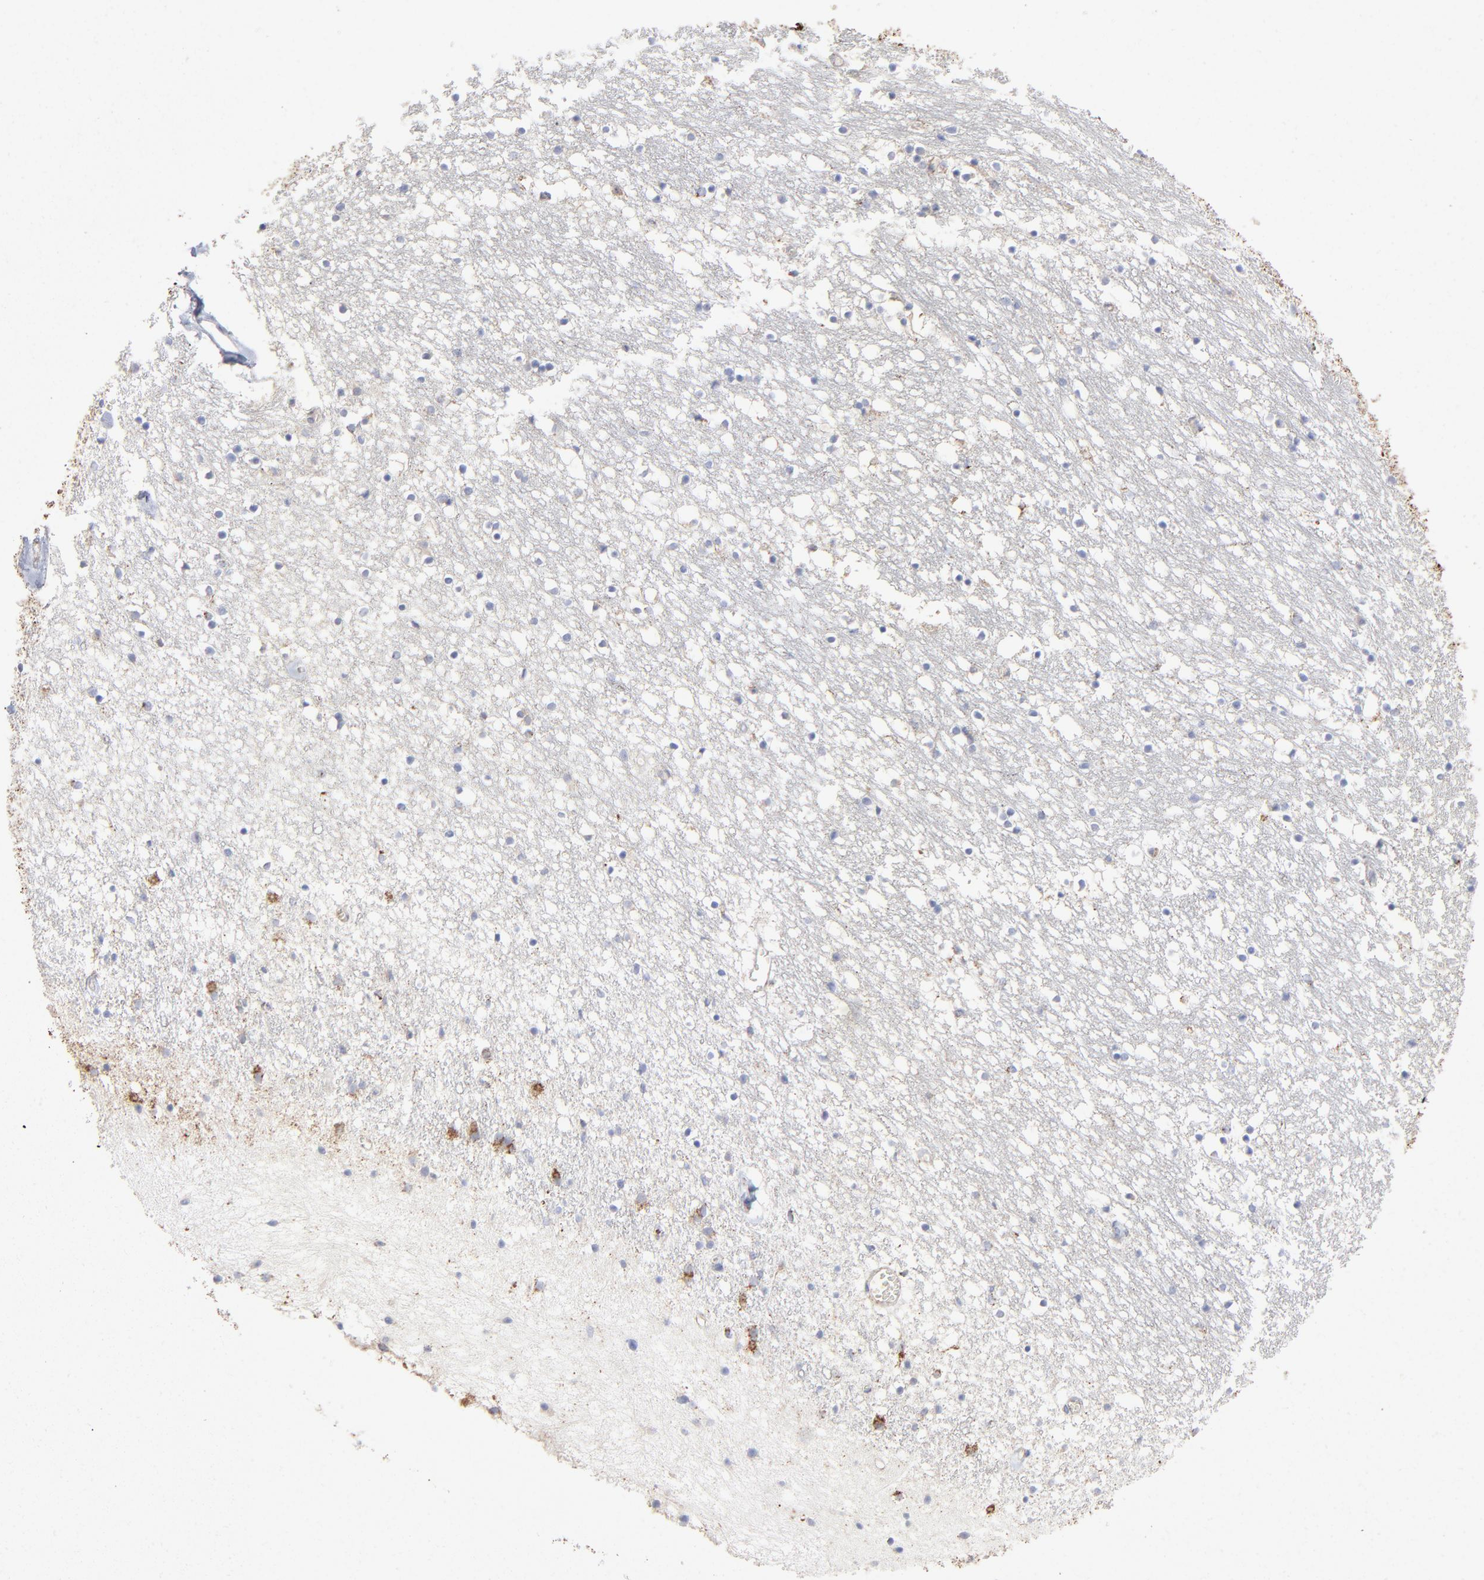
{"staining": {"intensity": "negative", "quantity": "none", "location": "none"}, "tissue": "caudate", "cell_type": "Glial cells", "image_type": "normal", "snomed": [{"axis": "morphology", "description": "Normal tissue, NOS"}, {"axis": "topography", "description": "Lateral ventricle wall"}], "caption": "Unremarkable caudate was stained to show a protein in brown. There is no significant expression in glial cells.", "gene": "ASB3", "patient": {"sex": "male", "age": 45}}